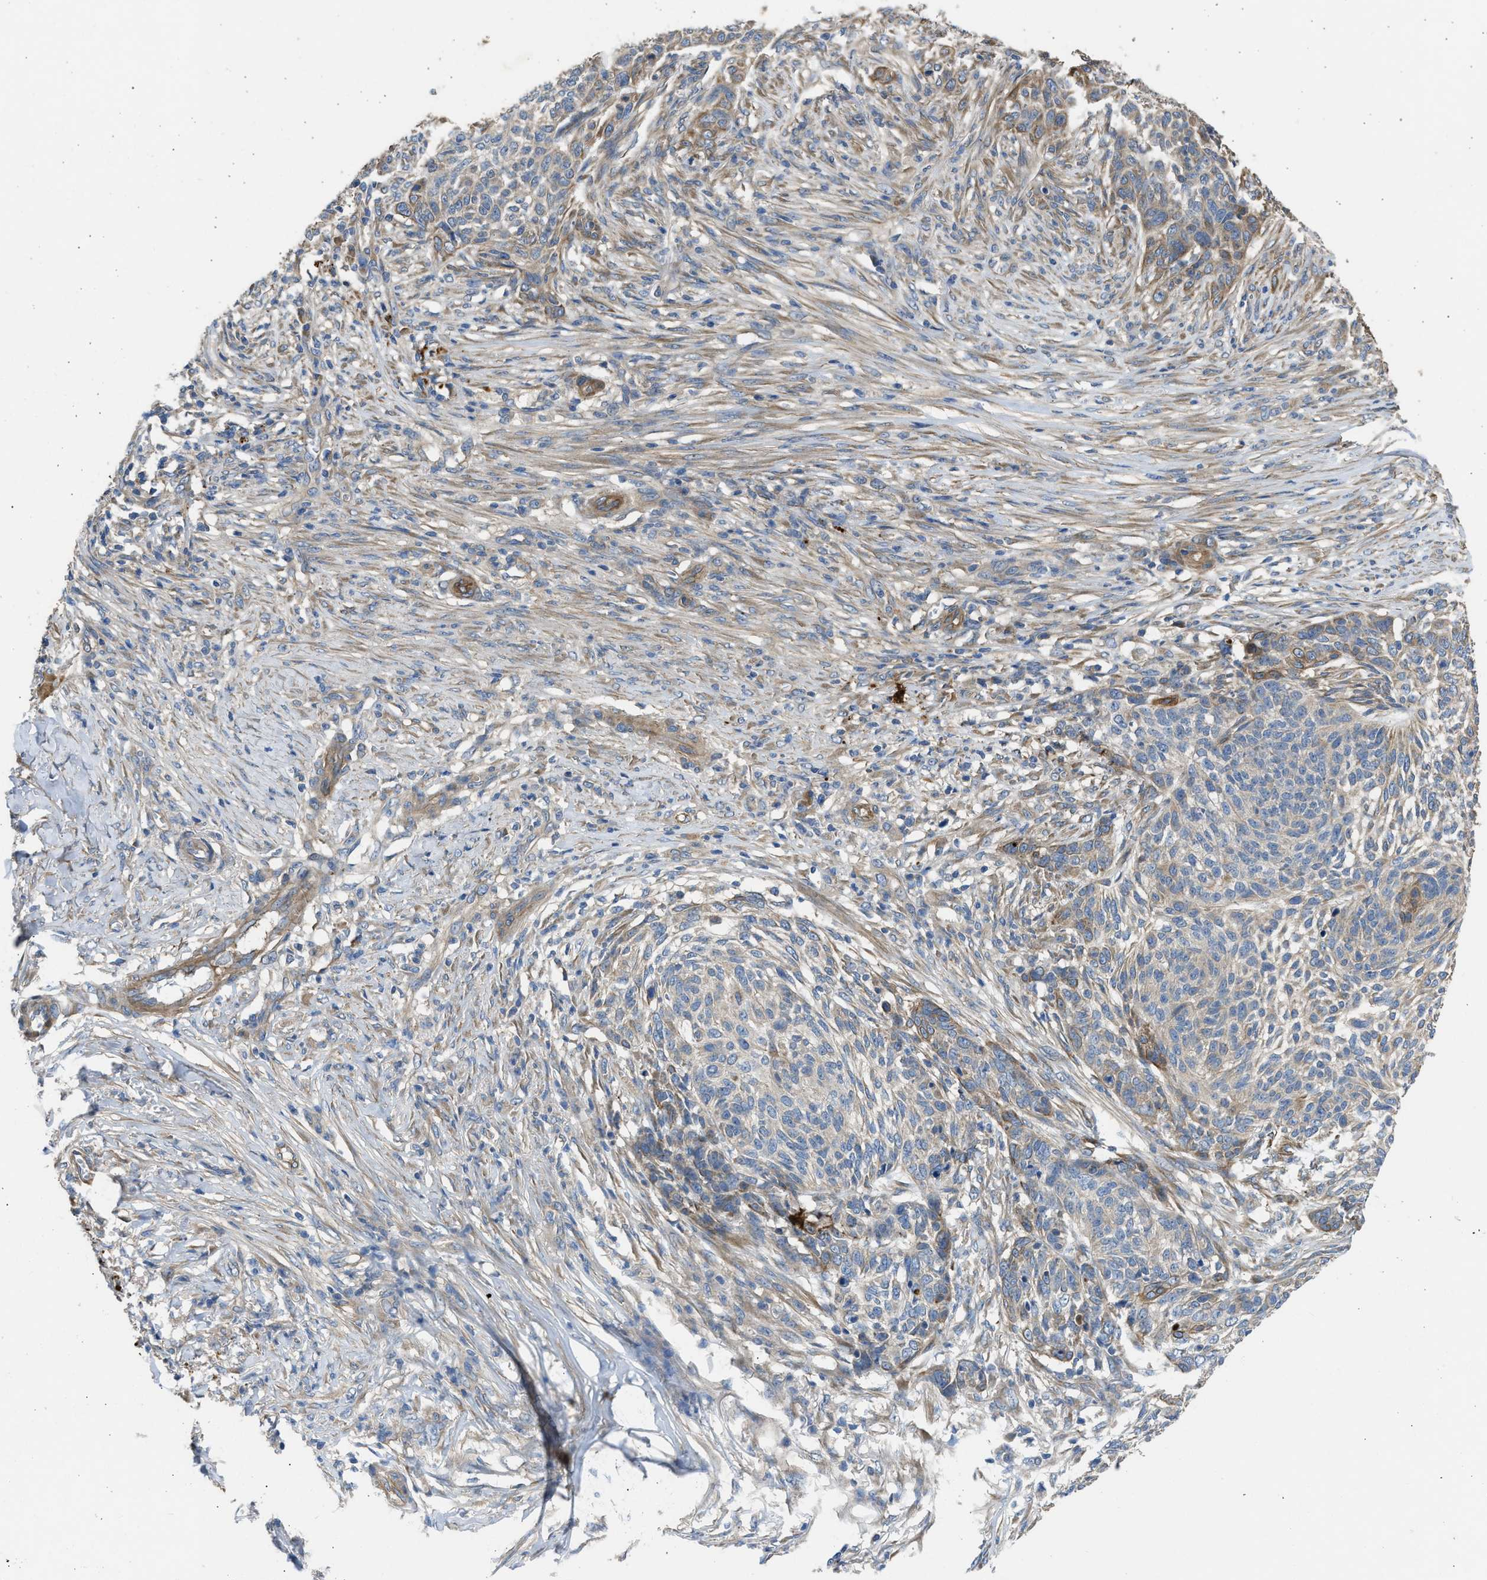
{"staining": {"intensity": "moderate", "quantity": "25%-75%", "location": "cytoplasmic/membranous"}, "tissue": "skin cancer", "cell_type": "Tumor cells", "image_type": "cancer", "snomed": [{"axis": "morphology", "description": "Basal cell carcinoma"}, {"axis": "topography", "description": "Skin"}], "caption": "Skin basal cell carcinoma stained for a protein (brown) shows moderate cytoplasmic/membranous positive staining in about 25%-75% of tumor cells.", "gene": "CSRNP2", "patient": {"sex": "male", "age": 85}}